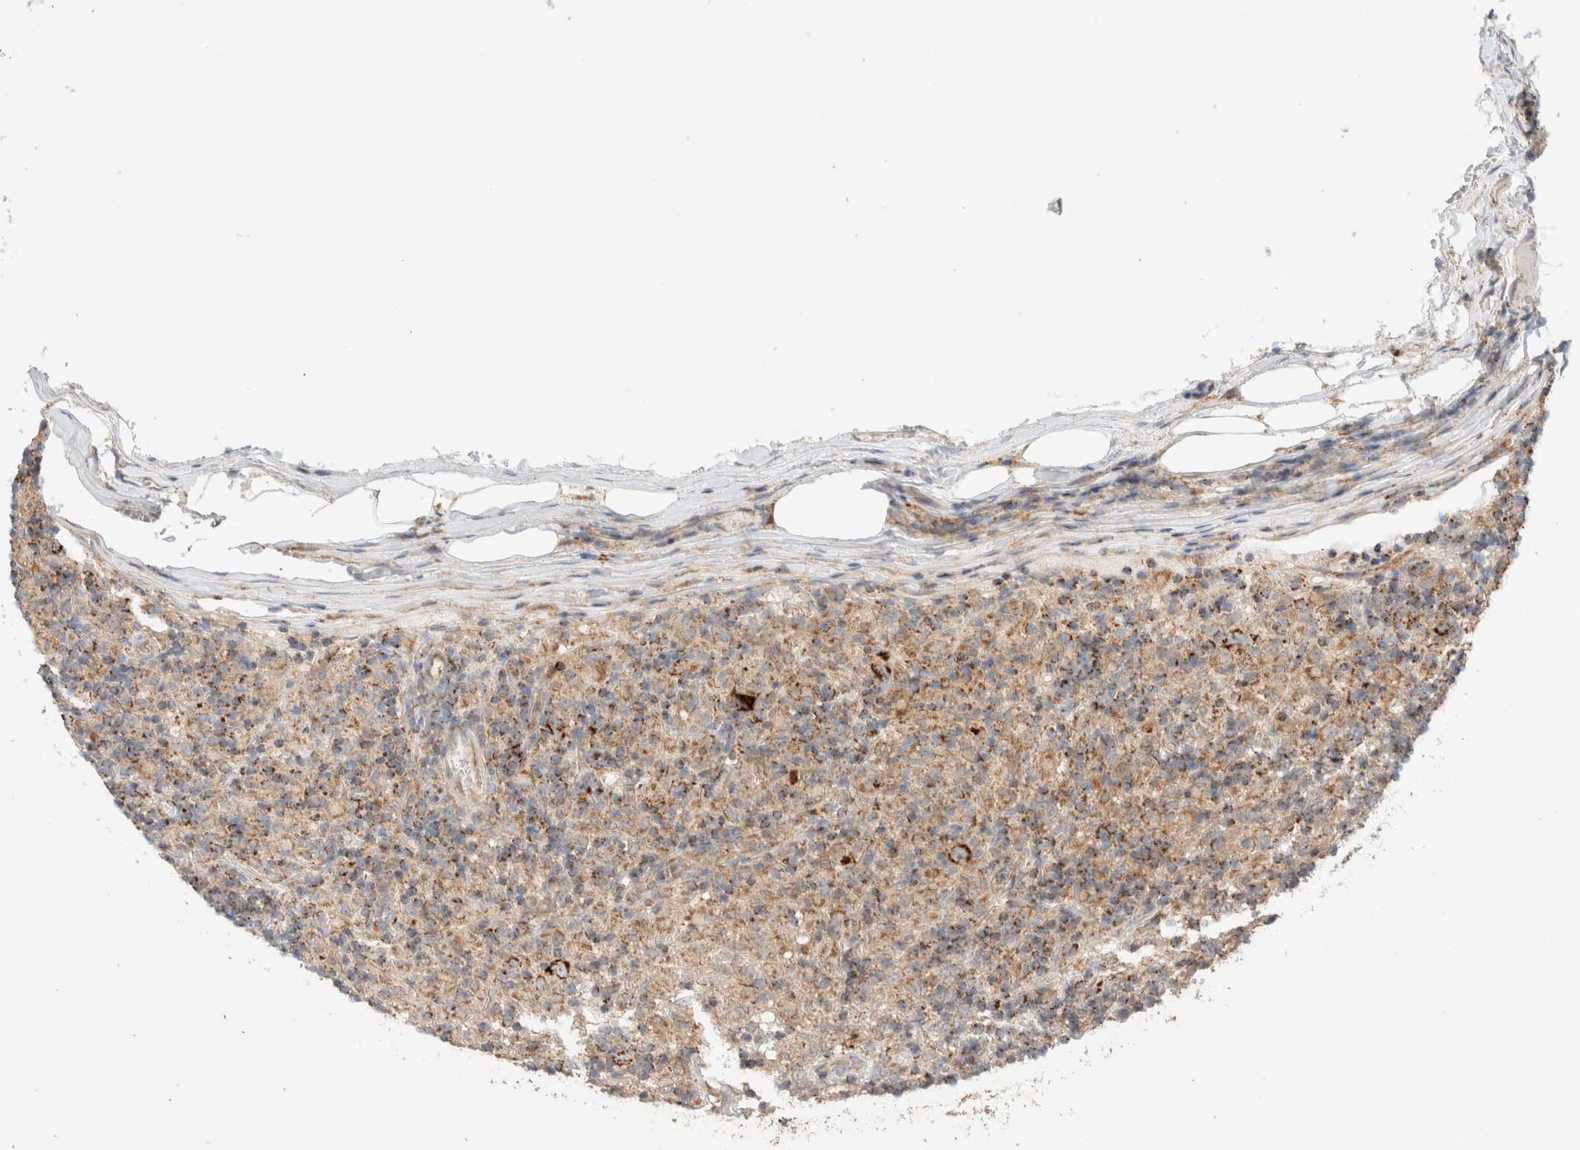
{"staining": {"intensity": "strong", "quantity": ">75%", "location": "cytoplasmic/membranous"}, "tissue": "lymphoma", "cell_type": "Tumor cells", "image_type": "cancer", "snomed": [{"axis": "morphology", "description": "Hodgkin's disease, NOS"}, {"axis": "topography", "description": "Lymph node"}], "caption": "Tumor cells exhibit strong cytoplasmic/membranous staining in about >75% of cells in Hodgkin's disease.", "gene": "MRM3", "patient": {"sex": "male", "age": 70}}